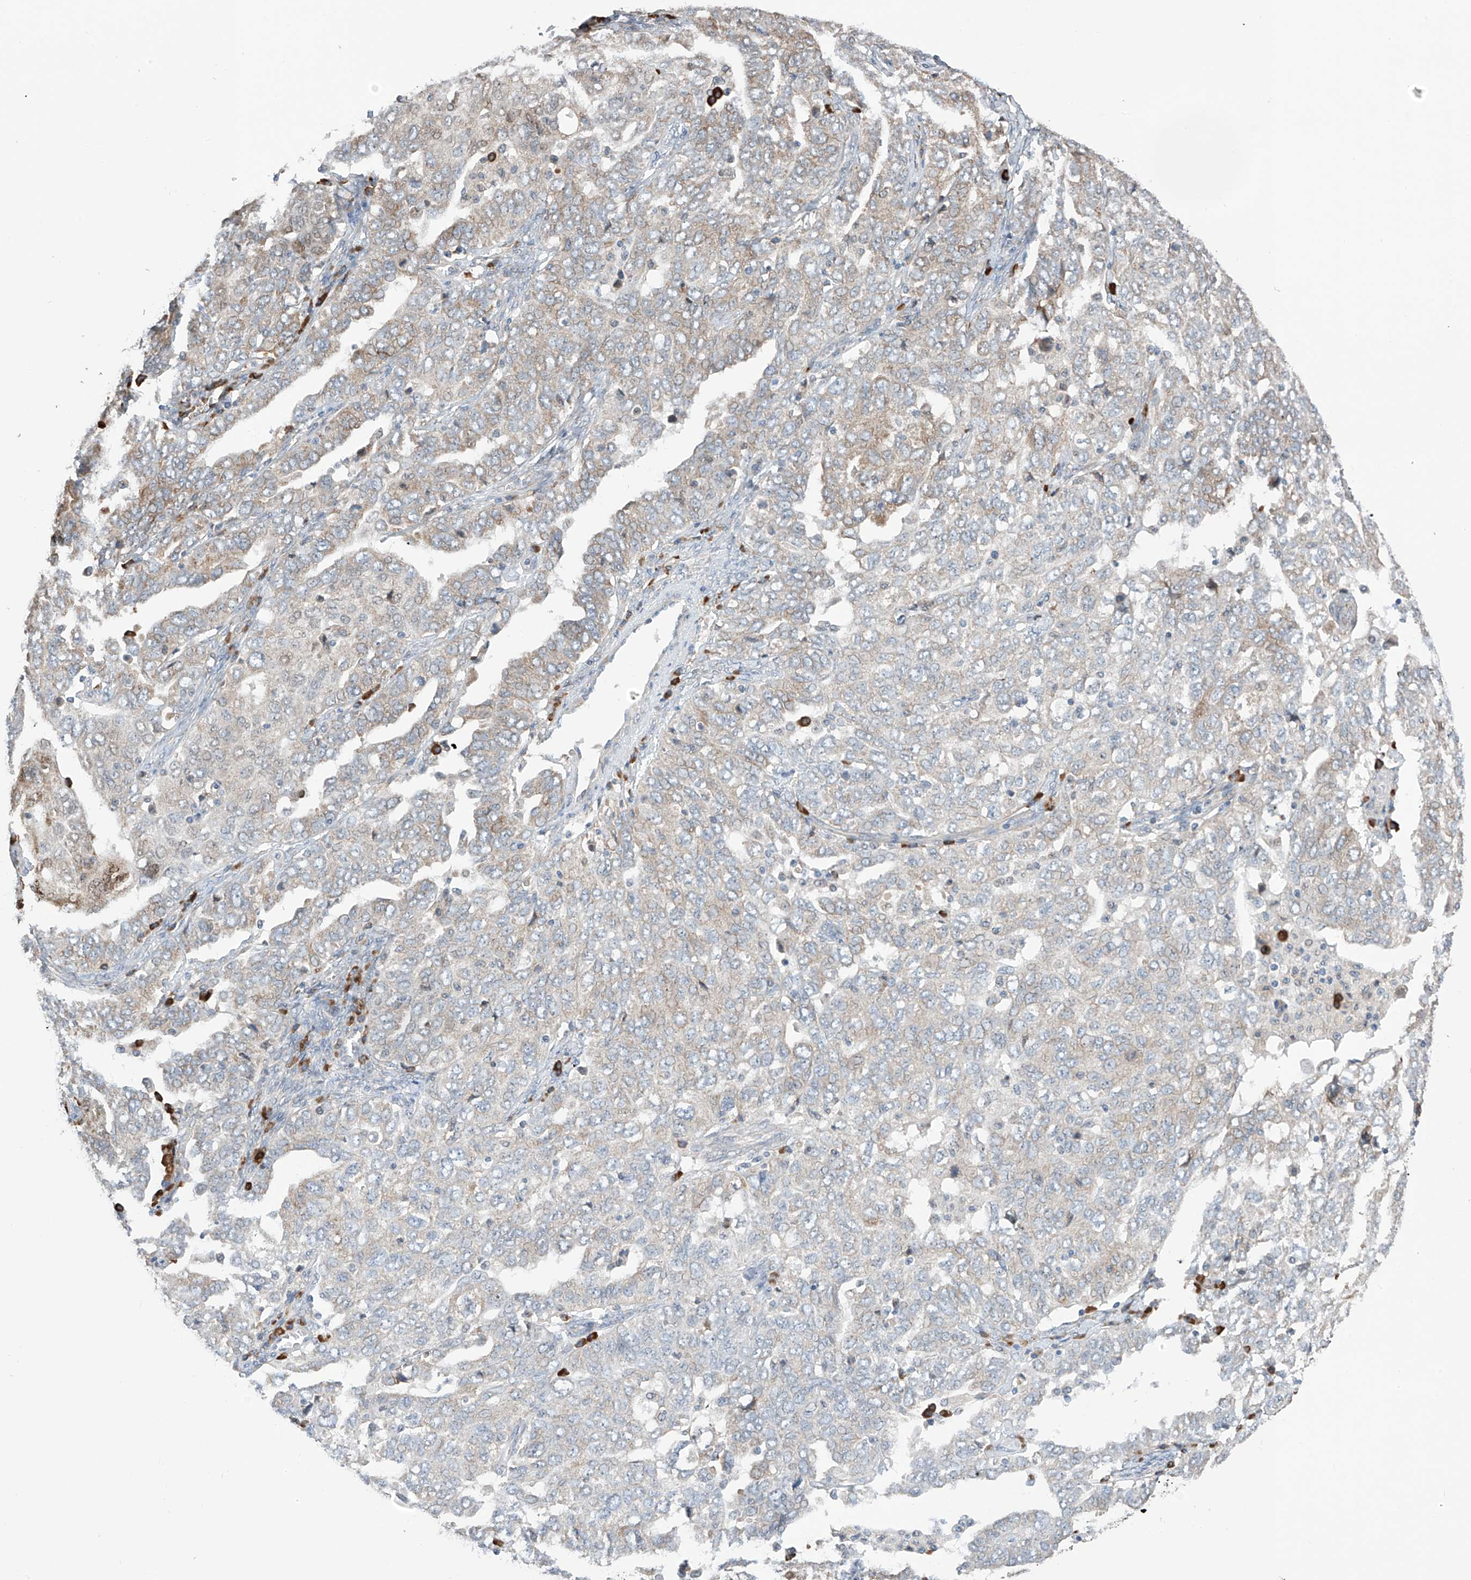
{"staining": {"intensity": "moderate", "quantity": "<25%", "location": "cytoplasmic/membranous"}, "tissue": "ovarian cancer", "cell_type": "Tumor cells", "image_type": "cancer", "snomed": [{"axis": "morphology", "description": "Carcinoma, endometroid"}, {"axis": "topography", "description": "Ovary"}], "caption": "Immunohistochemical staining of endometroid carcinoma (ovarian) shows low levels of moderate cytoplasmic/membranous staining in approximately <25% of tumor cells. (Stains: DAB in brown, nuclei in blue, Microscopy: brightfield microscopy at high magnification).", "gene": "REC8", "patient": {"sex": "female", "age": 62}}